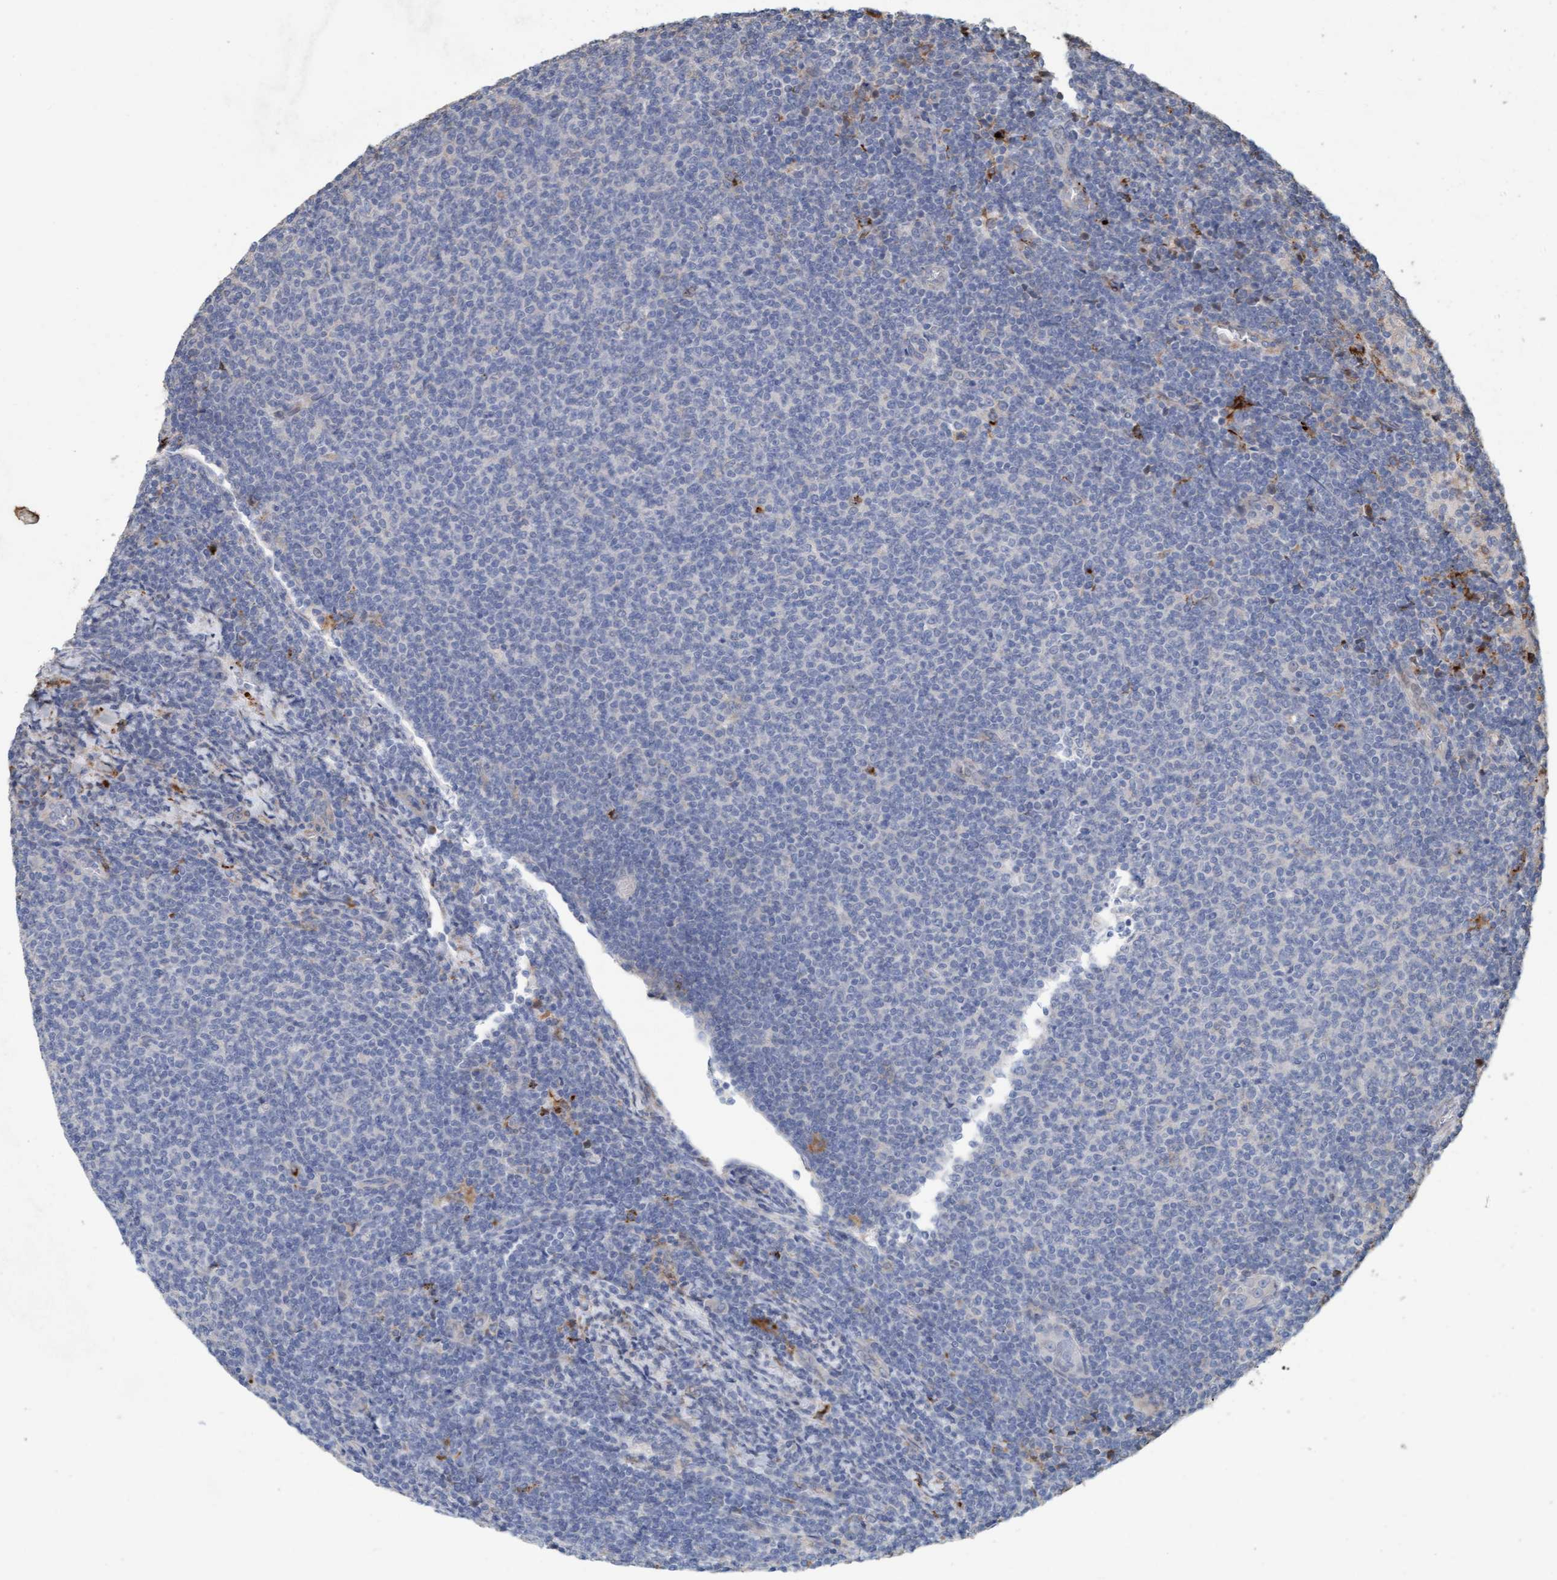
{"staining": {"intensity": "negative", "quantity": "none", "location": "none"}, "tissue": "lymphoma", "cell_type": "Tumor cells", "image_type": "cancer", "snomed": [{"axis": "morphology", "description": "Malignant lymphoma, non-Hodgkin's type, Low grade"}, {"axis": "topography", "description": "Lymph node"}], "caption": "DAB immunohistochemical staining of human lymphoma exhibits no significant expression in tumor cells. (DAB immunohistochemistry (IHC) with hematoxylin counter stain).", "gene": "LONRF1", "patient": {"sex": "male", "age": 66}}